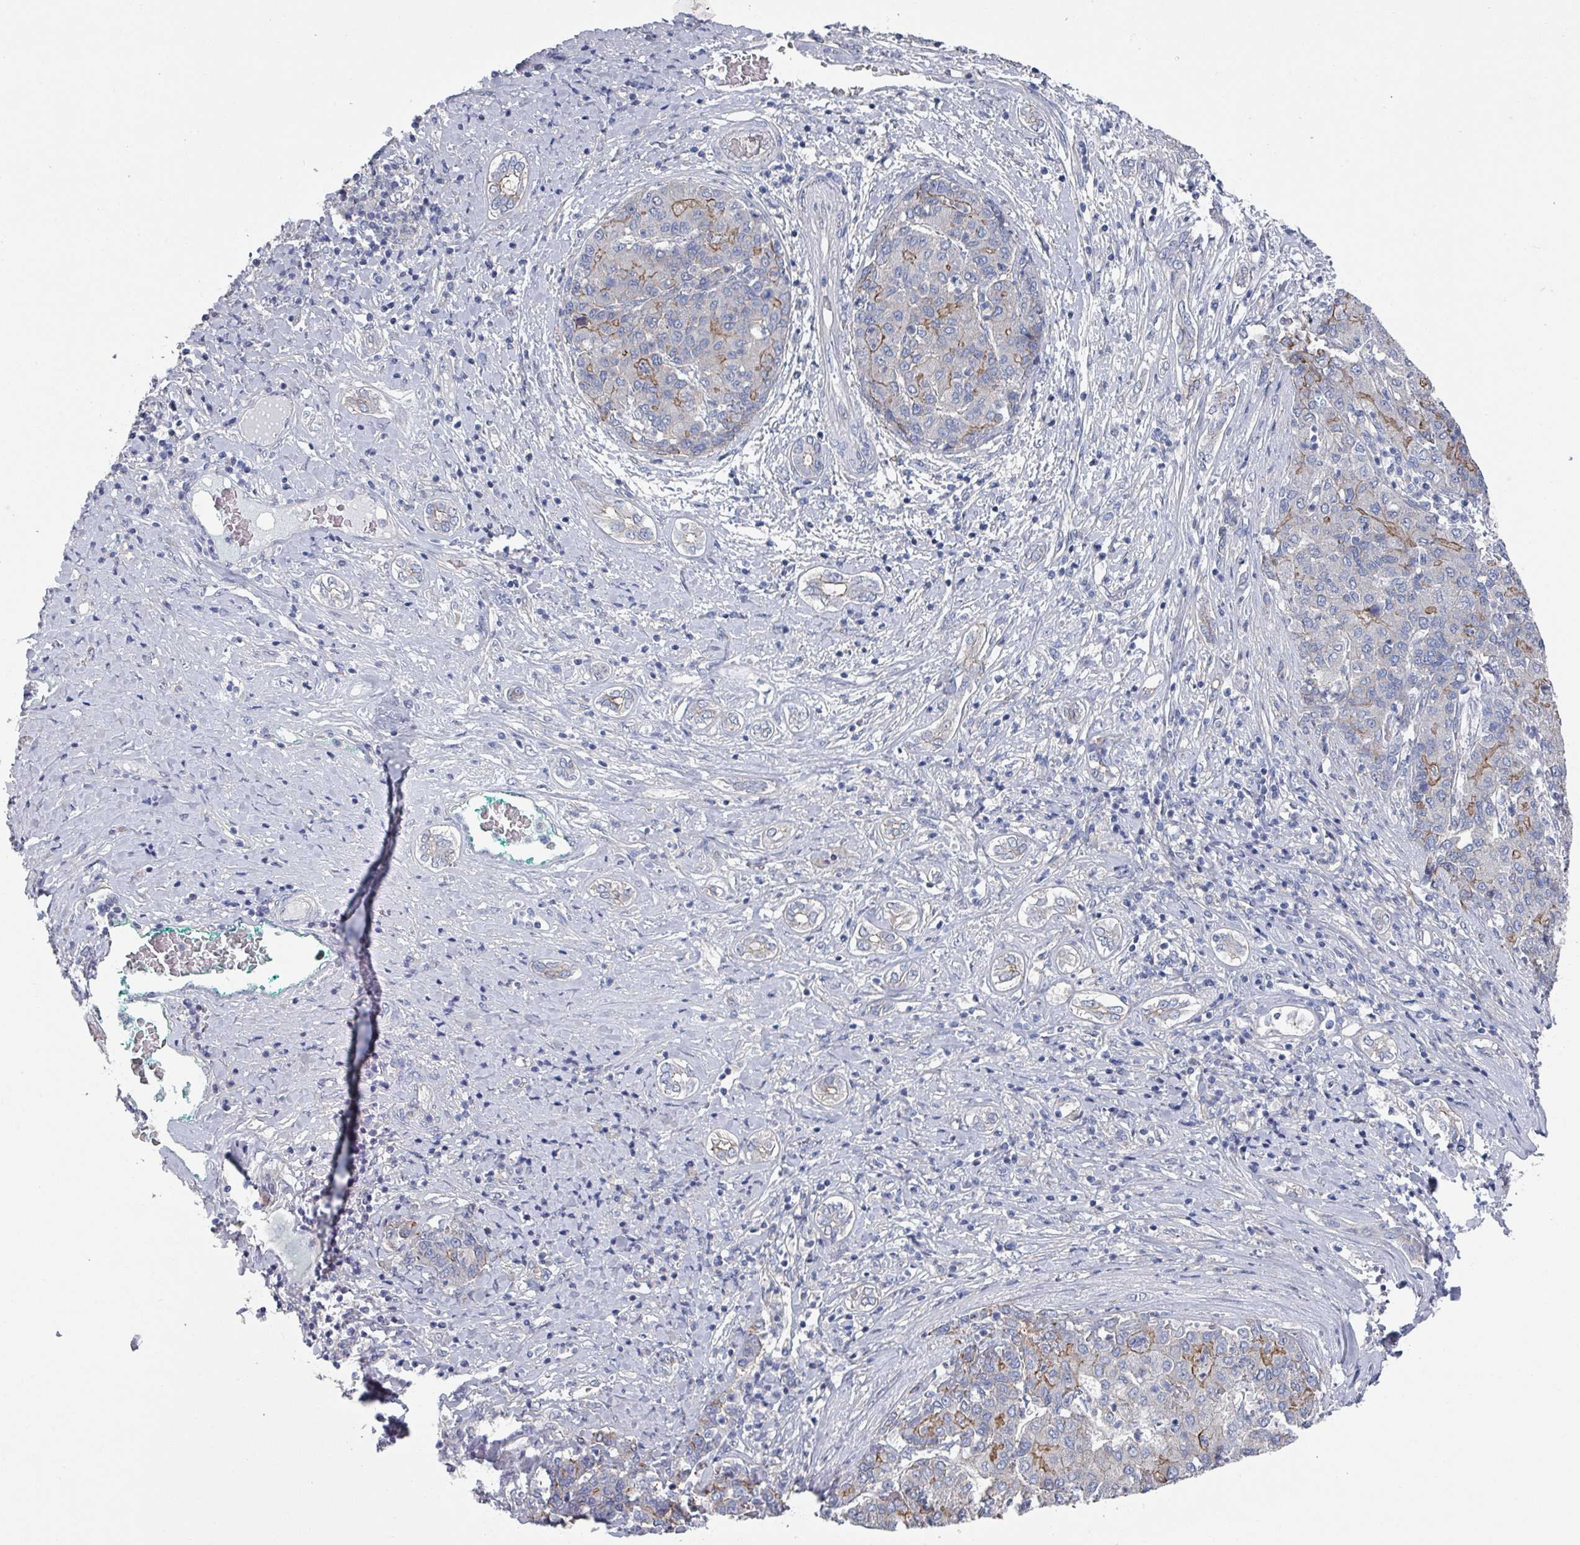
{"staining": {"intensity": "moderate", "quantity": "<25%", "location": "cytoplasmic/membranous"}, "tissue": "liver cancer", "cell_type": "Tumor cells", "image_type": "cancer", "snomed": [{"axis": "morphology", "description": "Carcinoma, Hepatocellular, NOS"}, {"axis": "topography", "description": "Liver"}], "caption": "Human liver cancer (hepatocellular carcinoma) stained with a protein marker exhibits moderate staining in tumor cells.", "gene": "EFL1", "patient": {"sex": "male", "age": 65}}